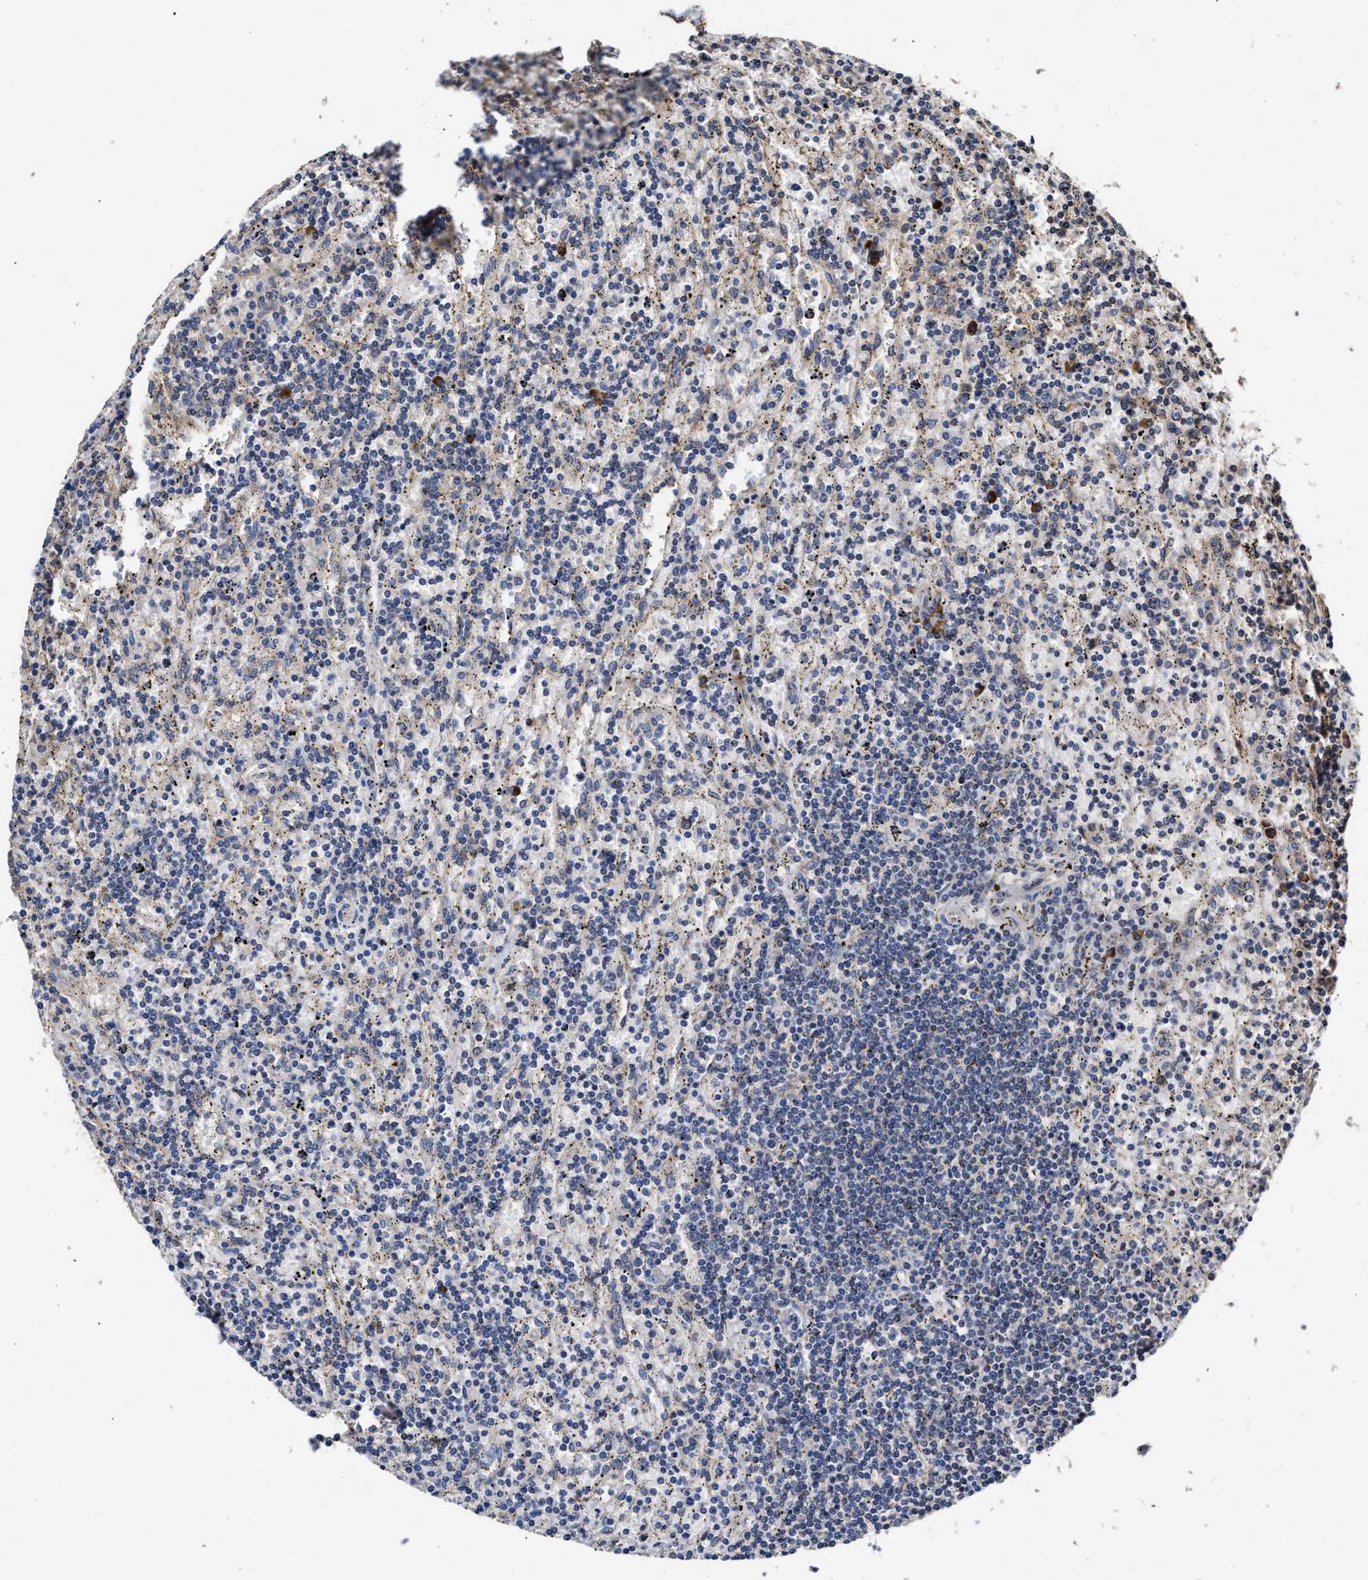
{"staining": {"intensity": "negative", "quantity": "none", "location": "none"}, "tissue": "lymphoma", "cell_type": "Tumor cells", "image_type": "cancer", "snomed": [{"axis": "morphology", "description": "Malignant lymphoma, non-Hodgkin's type, Low grade"}, {"axis": "topography", "description": "Spleen"}], "caption": "Tumor cells show no significant protein positivity in low-grade malignant lymphoma, non-Hodgkin's type.", "gene": "CLIP2", "patient": {"sex": "male", "age": 76}}